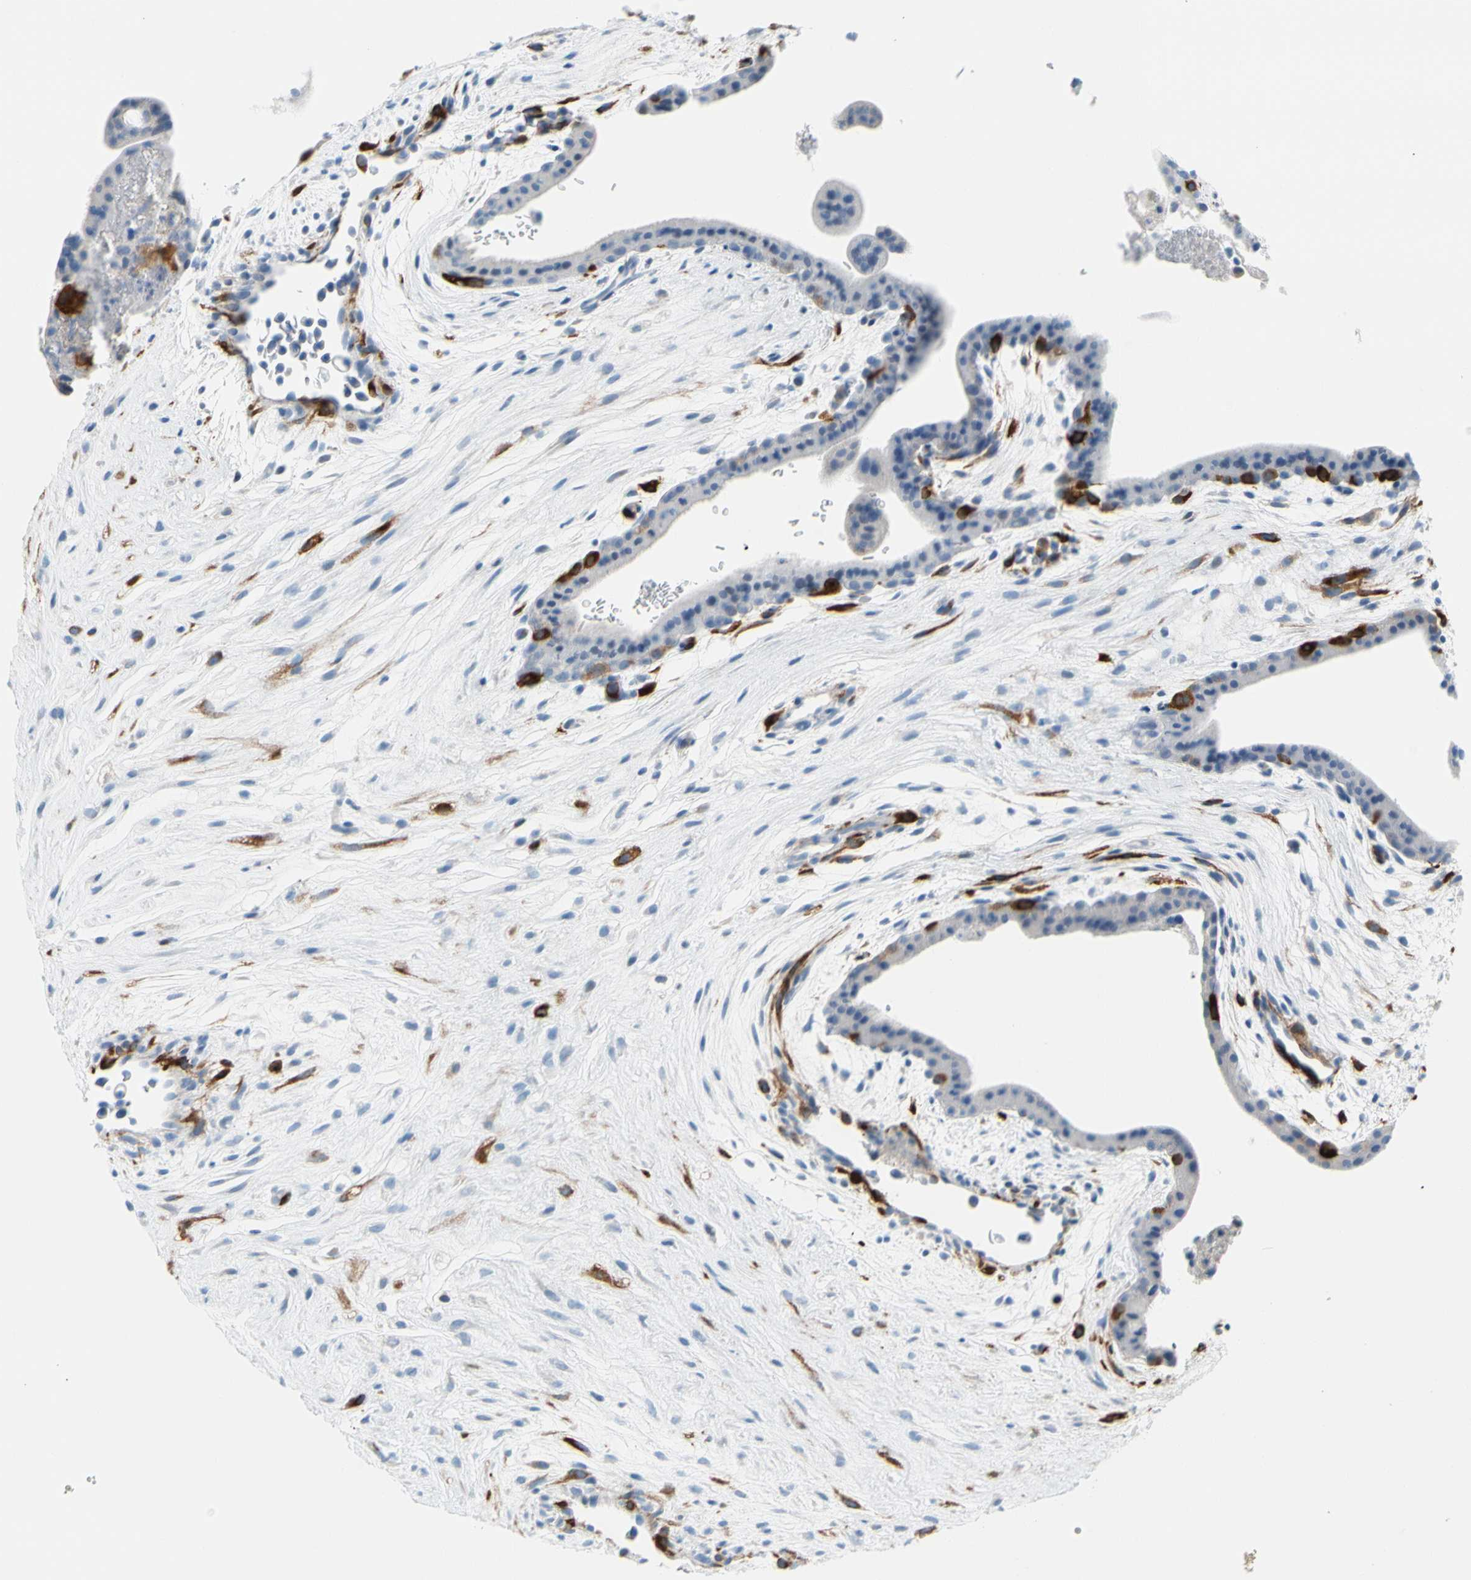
{"staining": {"intensity": "strong", "quantity": "<25%", "location": "cytoplasmic/membranous"}, "tissue": "placenta", "cell_type": "Decidual cells", "image_type": "normal", "snomed": [{"axis": "morphology", "description": "Normal tissue, NOS"}, {"axis": "topography", "description": "Placenta"}], "caption": "DAB (3,3'-diaminobenzidine) immunohistochemical staining of benign placenta displays strong cytoplasmic/membranous protein staining in approximately <25% of decidual cells.", "gene": "TACC3", "patient": {"sex": "female", "age": 35}}